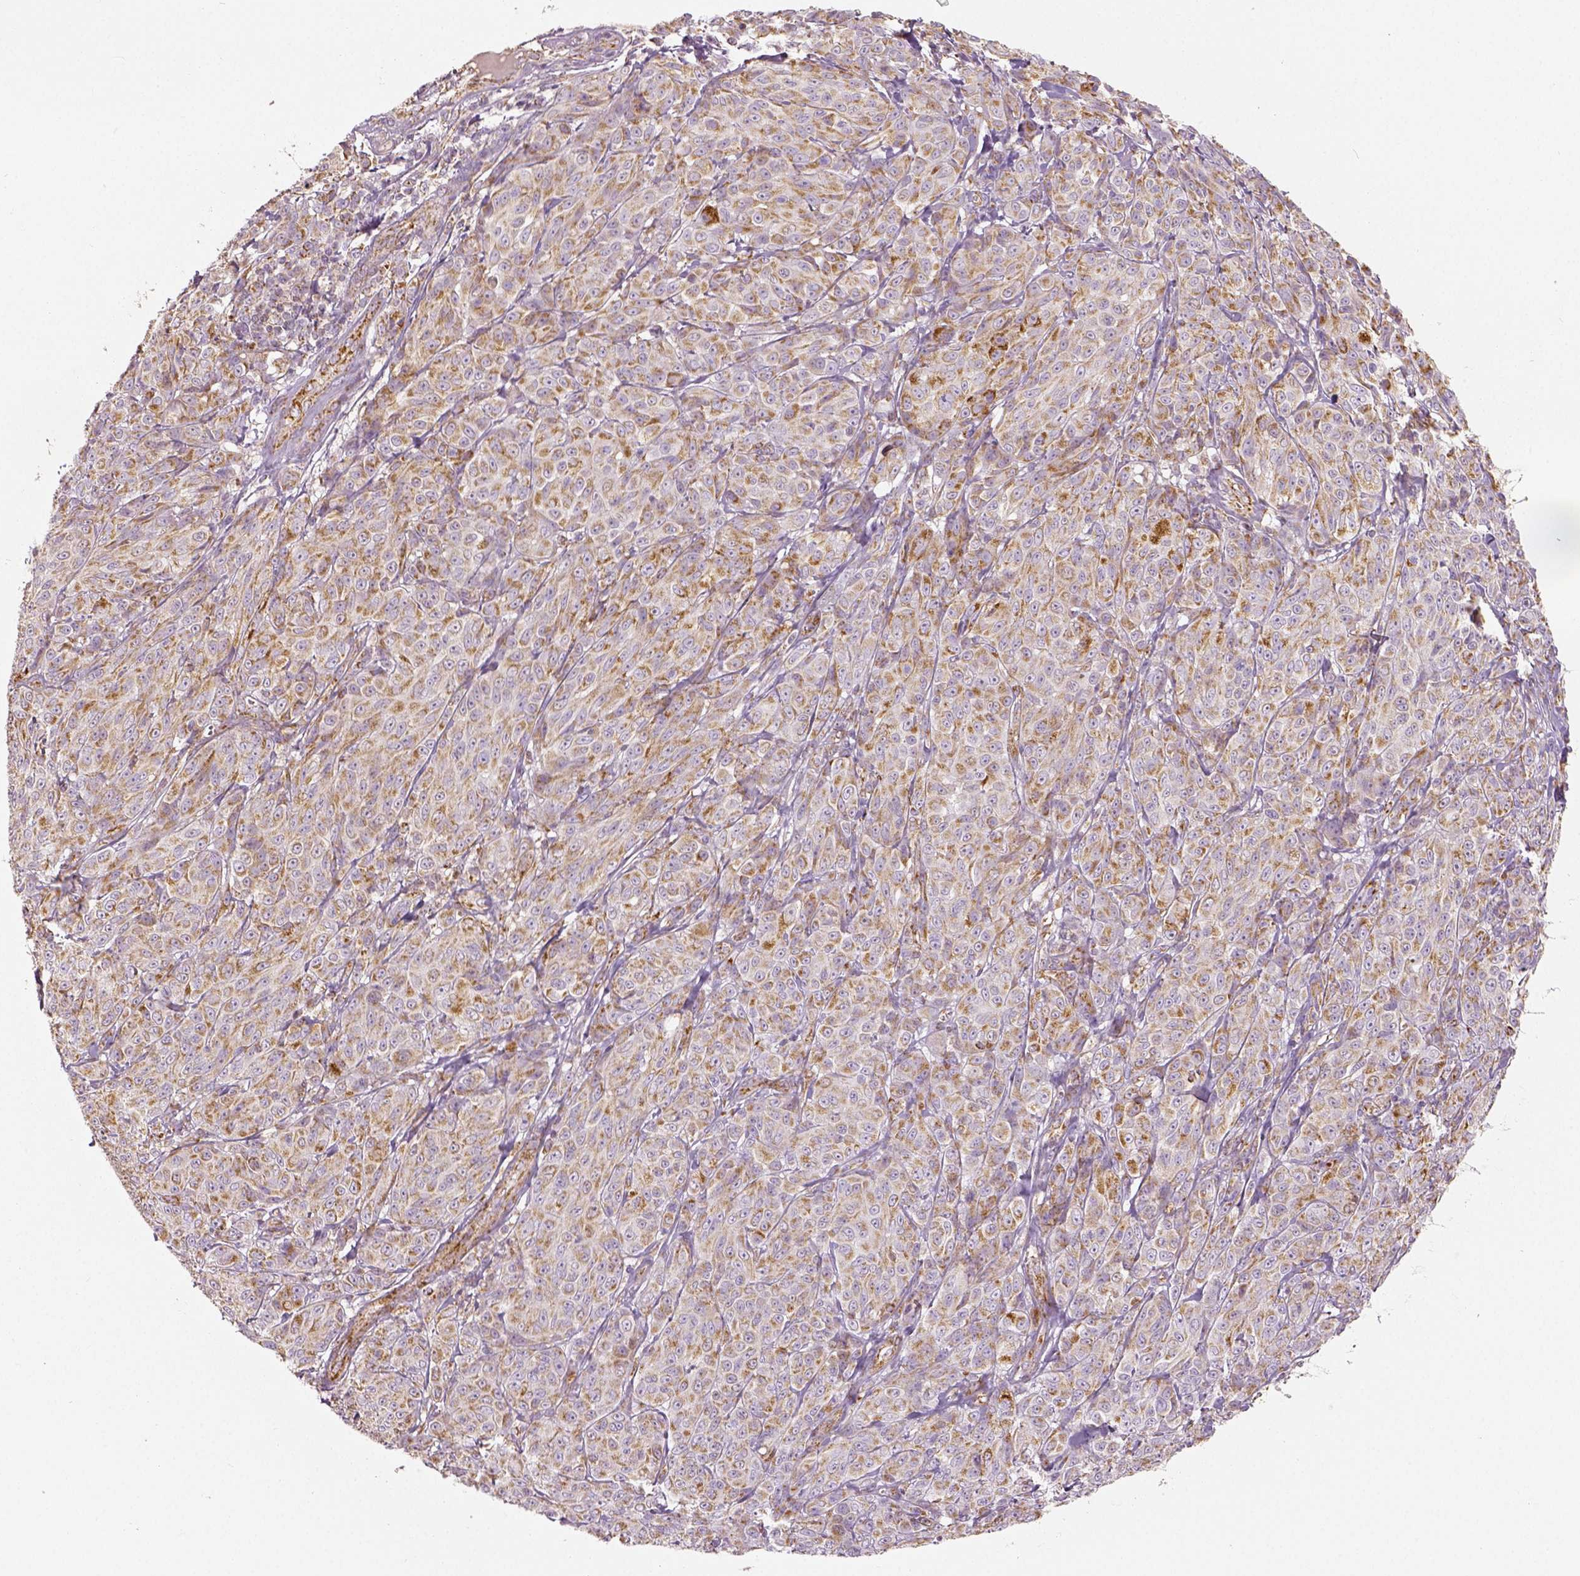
{"staining": {"intensity": "moderate", "quantity": ">75%", "location": "cytoplasmic/membranous"}, "tissue": "melanoma", "cell_type": "Tumor cells", "image_type": "cancer", "snomed": [{"axis": "morphology", "description": "Malignant melanoma, NOS"}, {"axis": "topography", "description": "Skin"}], "caption": "Immunohistochemical staining of malignant melanoma reveals medium levels of moderate cytoplasmic/membranous positivity in approximately >75% of tumor cells. (brown staining indicates protein expression, while blue staining denotes nuclei).", "gene": "PGAM5", "patient": {"sex": "male", "age": 89}}